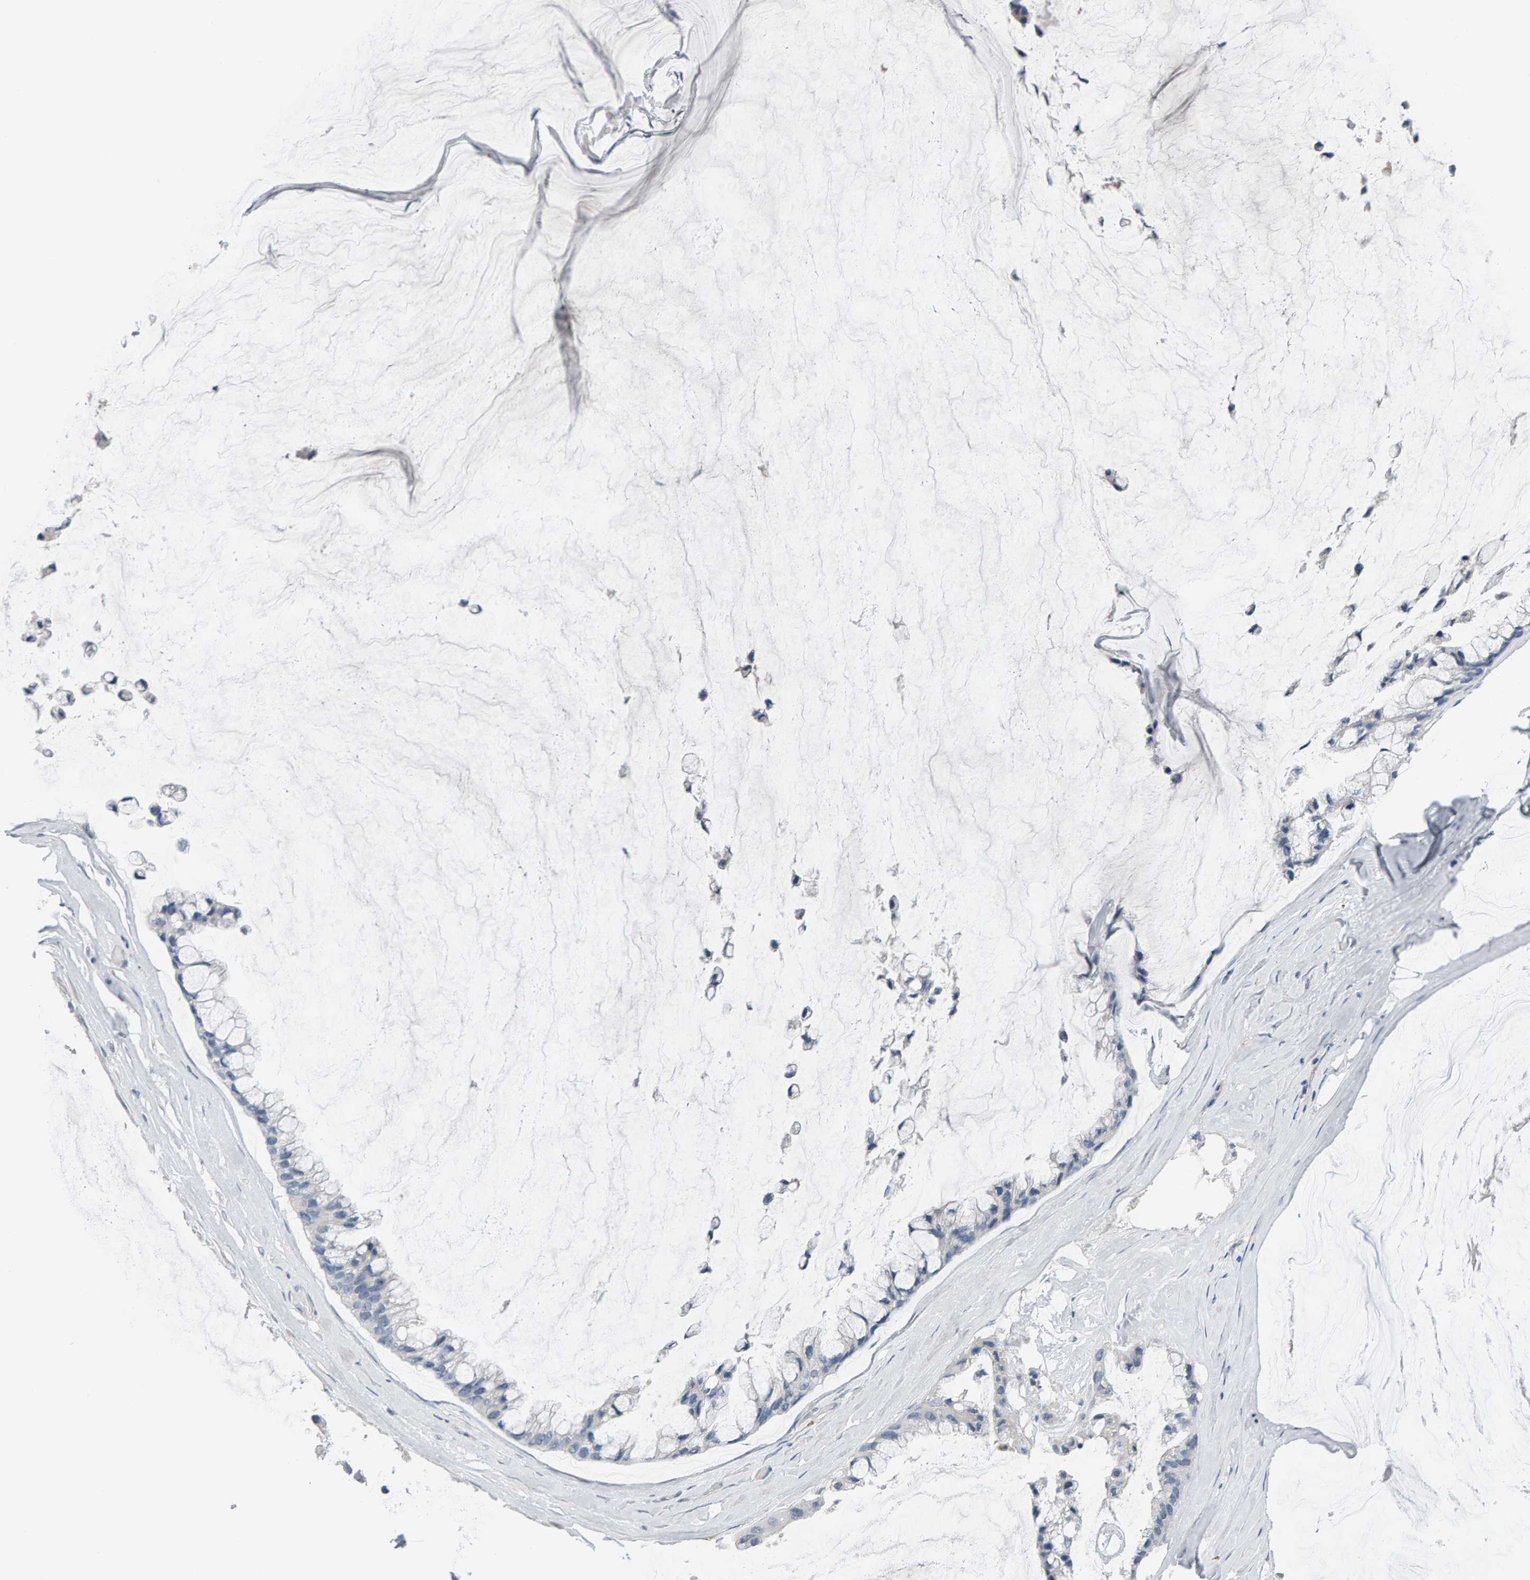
{"staining": {"intensity": "negative", "quantity": "none", "location": "none"}, "tissue": "ovarian cancer", "cell_type": "Tumor cells", "image_type": "cancer", "snomed": [{"axis": "morphology", "description": "Cystadenocarcinoma, mucinous, NOS"}, {"axis": "topography", "description": "Ovary"}], "caption": "Immunohistochemistry (IHC) photomicrograph of neoplastic tissue: mucinous cystadenocarcinoma (ovarian) stained with DAB (3,3'-diaminobenzidine) displays no significant protein expression in tumor cells.", "gene": "IPPK", "patient": {"sex": "female", "age": 39}}